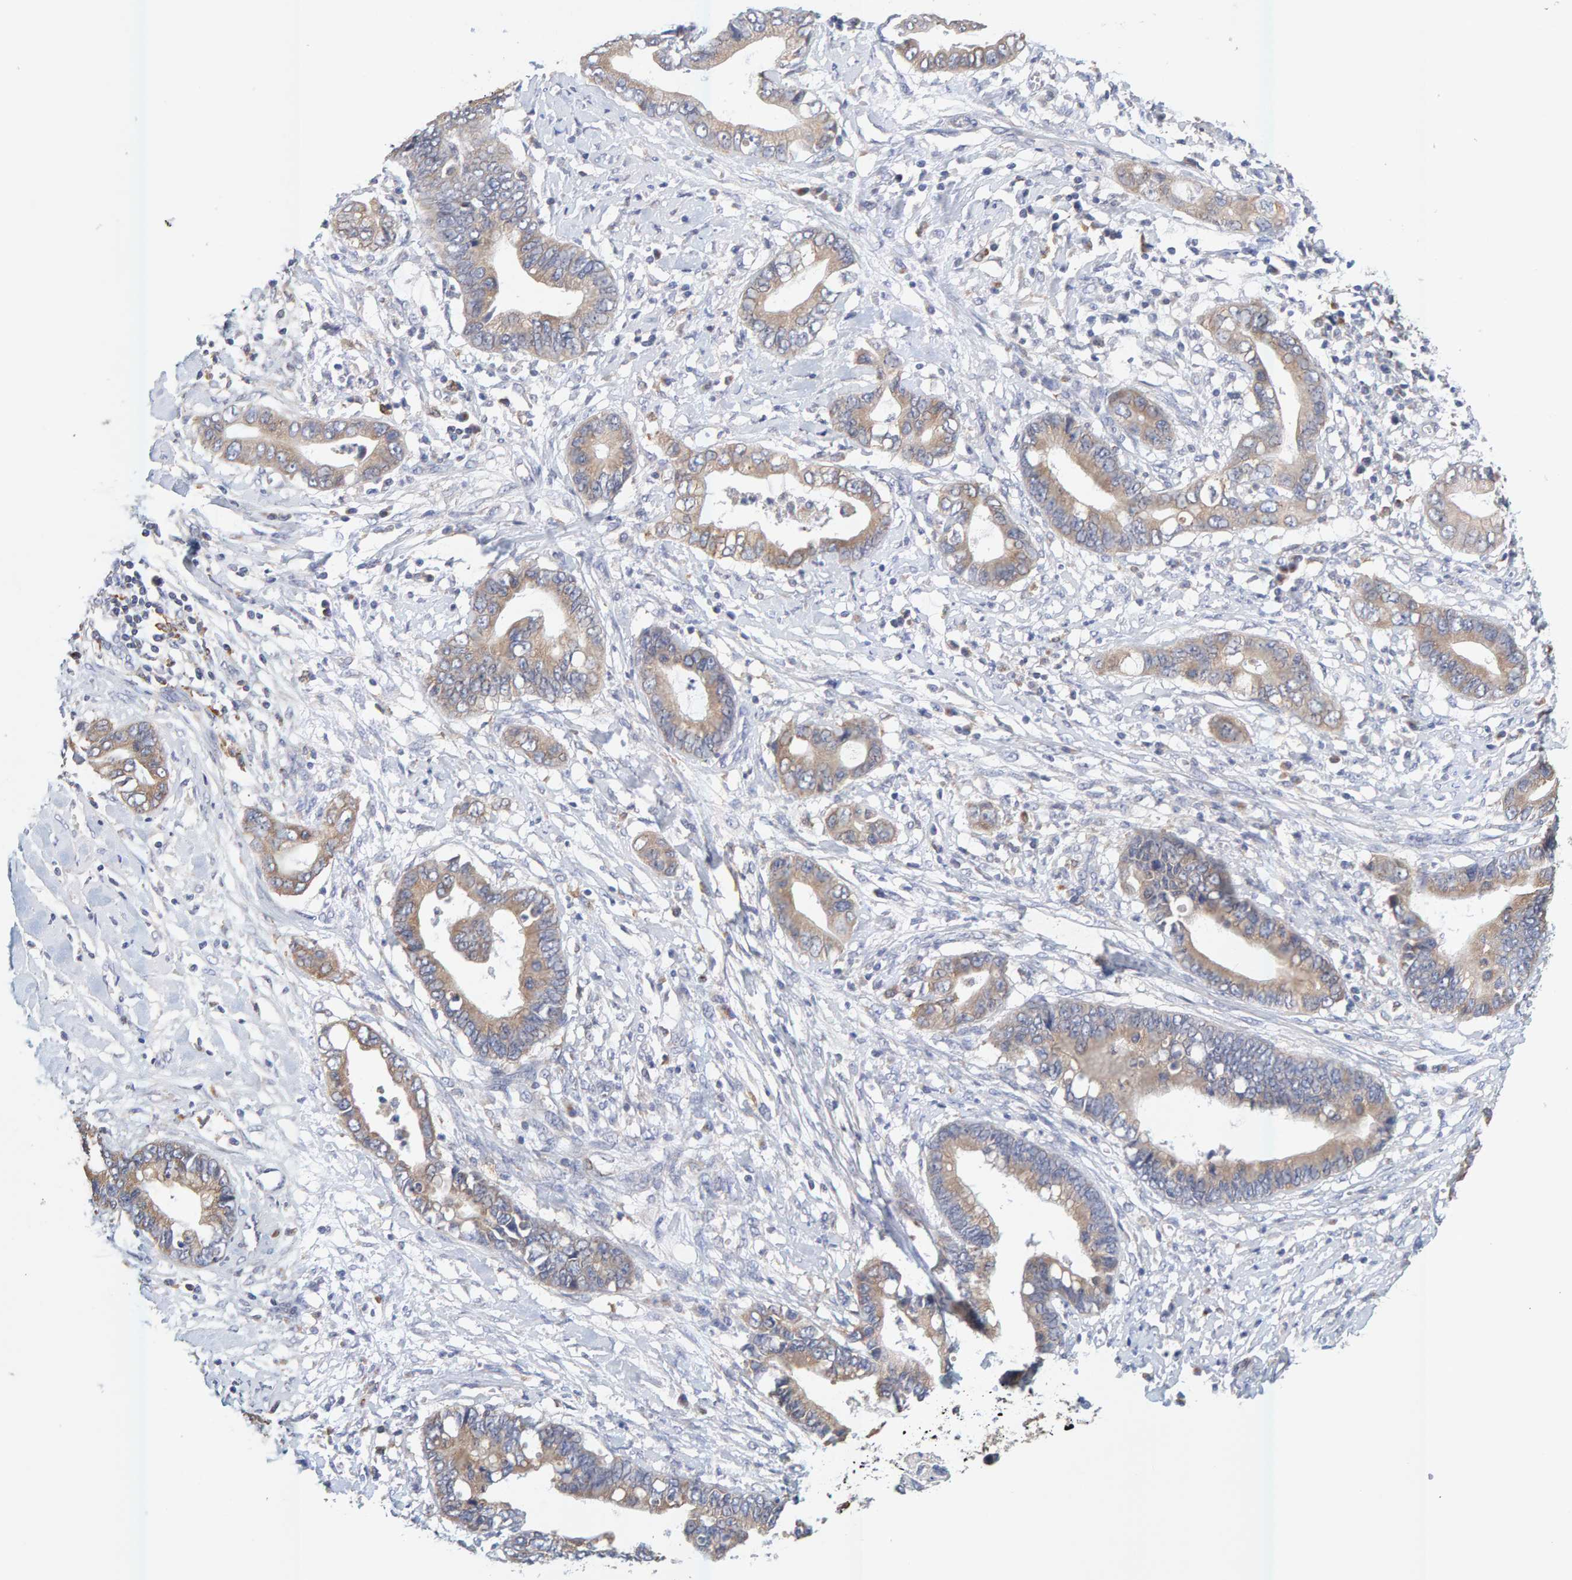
{"staining": {"intensity": "moderate", "quantity": ">75%", "location": "cytoplasmic/membranous"}, "tissue": "cervical cancer", "cell_type": "Tumor cells", "image_type": "cancer", "snomed": [{"axis": "morphology", "description": "Adenocarcinoma, NOS"}, {"axis": "topography", "description": "Cervix"}], "caption": "This micrograph reveals cervical adenocarcinoma stained with immunohistochemistry (IHC) to label a protein in brown. The cytoplasmic/membranous of tumor cells show moderate positivity for the protein. Nuclei are counter-stained blue.", "gene": "SGPL1", "patient": {"sex": "female", "age": 44}}